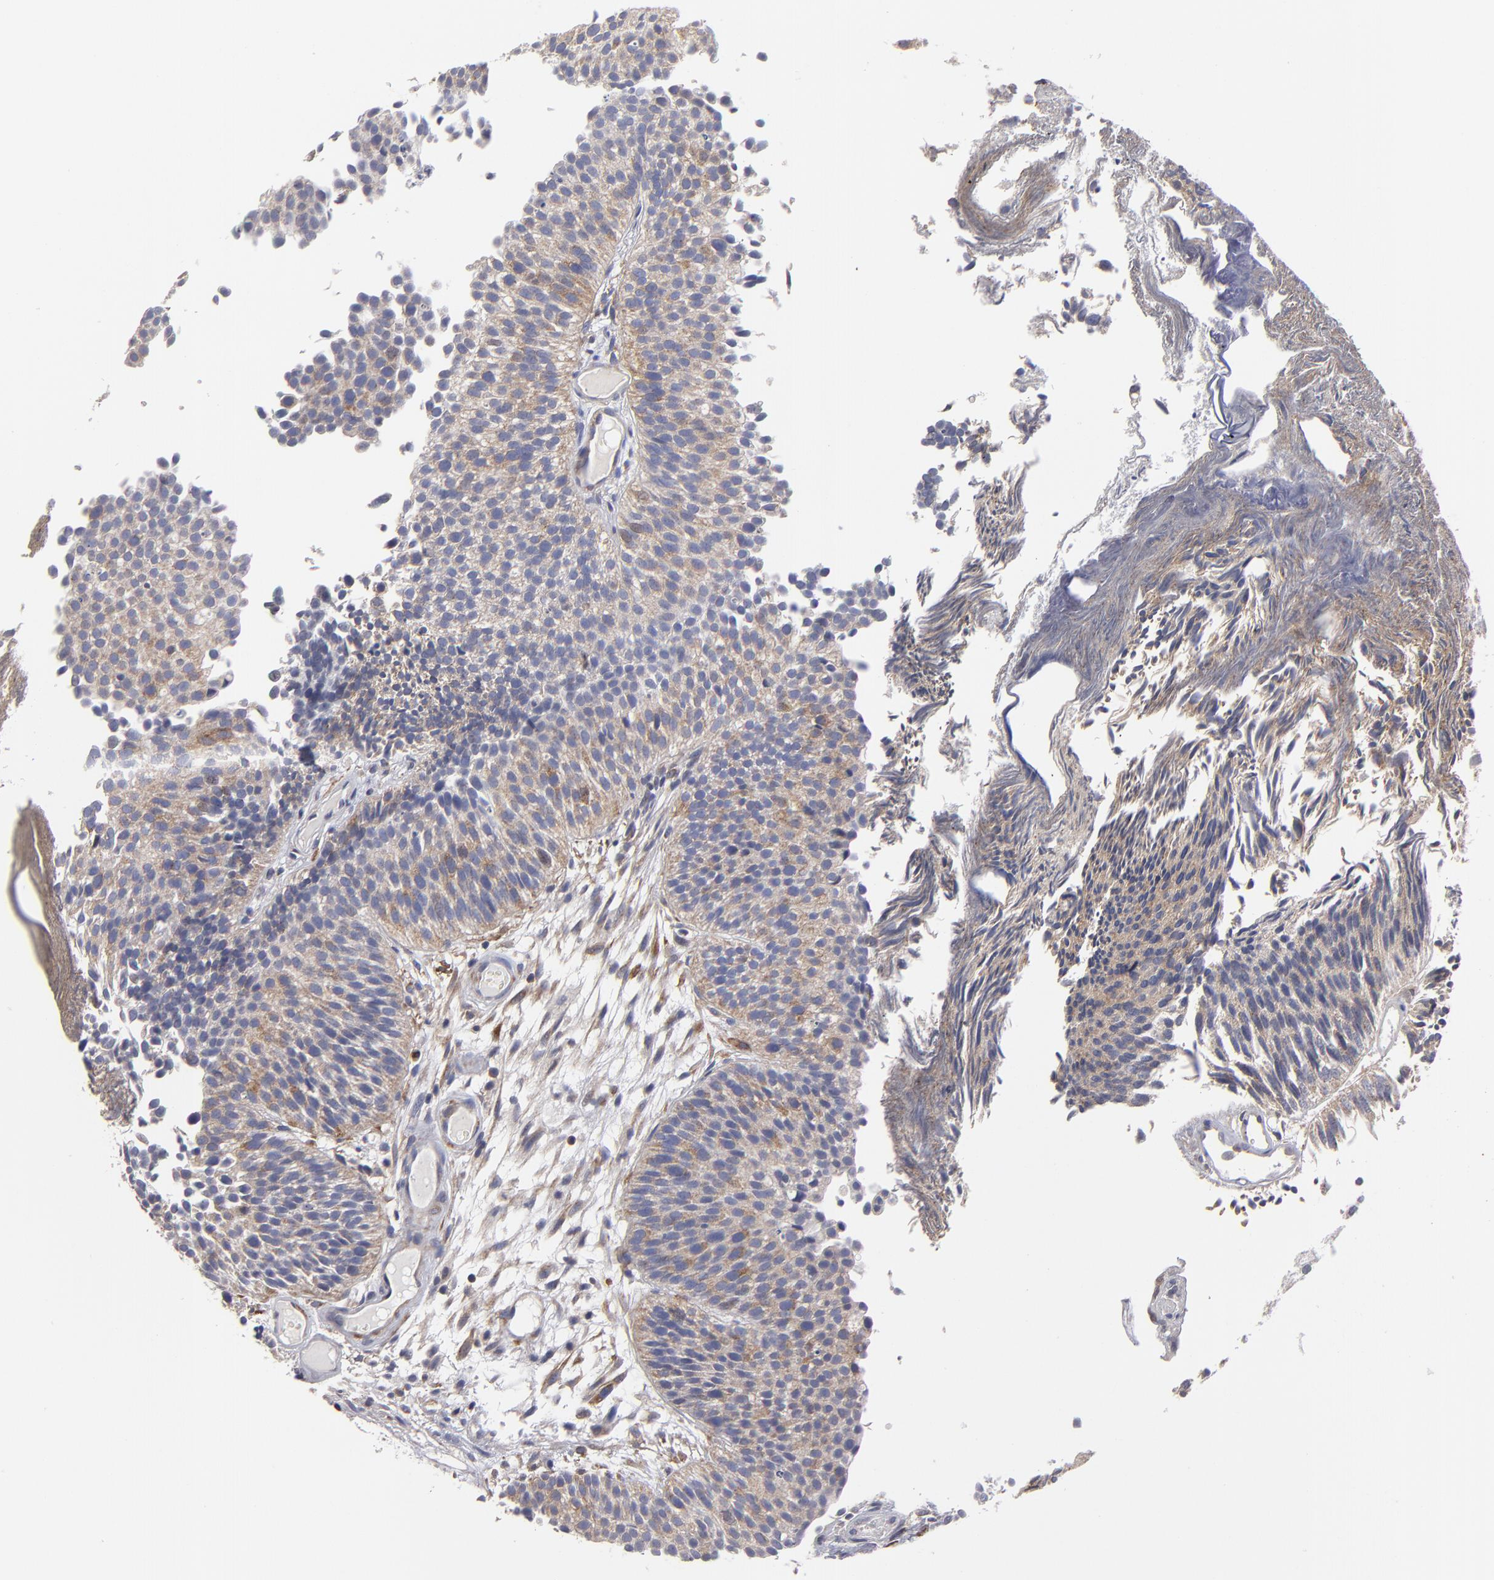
{"staining": {"intensity": "moderate", "quantity": ">75%", "location": "cytoplasmic/membranous"}, "tissue": "urothelial cancer", "cell_type": "Tumor cells", "image_type": "cancer", "snomed": [{"axis": "morphology", "description": "Urothelial carcinoma, Low grade"}, {"axis": "topography", "description": "Urinary bladder"}], "caption": "The histopathology image shows a brown stain indicating the presence of a protein in the cytoplasmic/membranous of tumor cells in urothelial cancer.", "gene": "CEP97", "patient": {"sex": "male", "age": 84}}